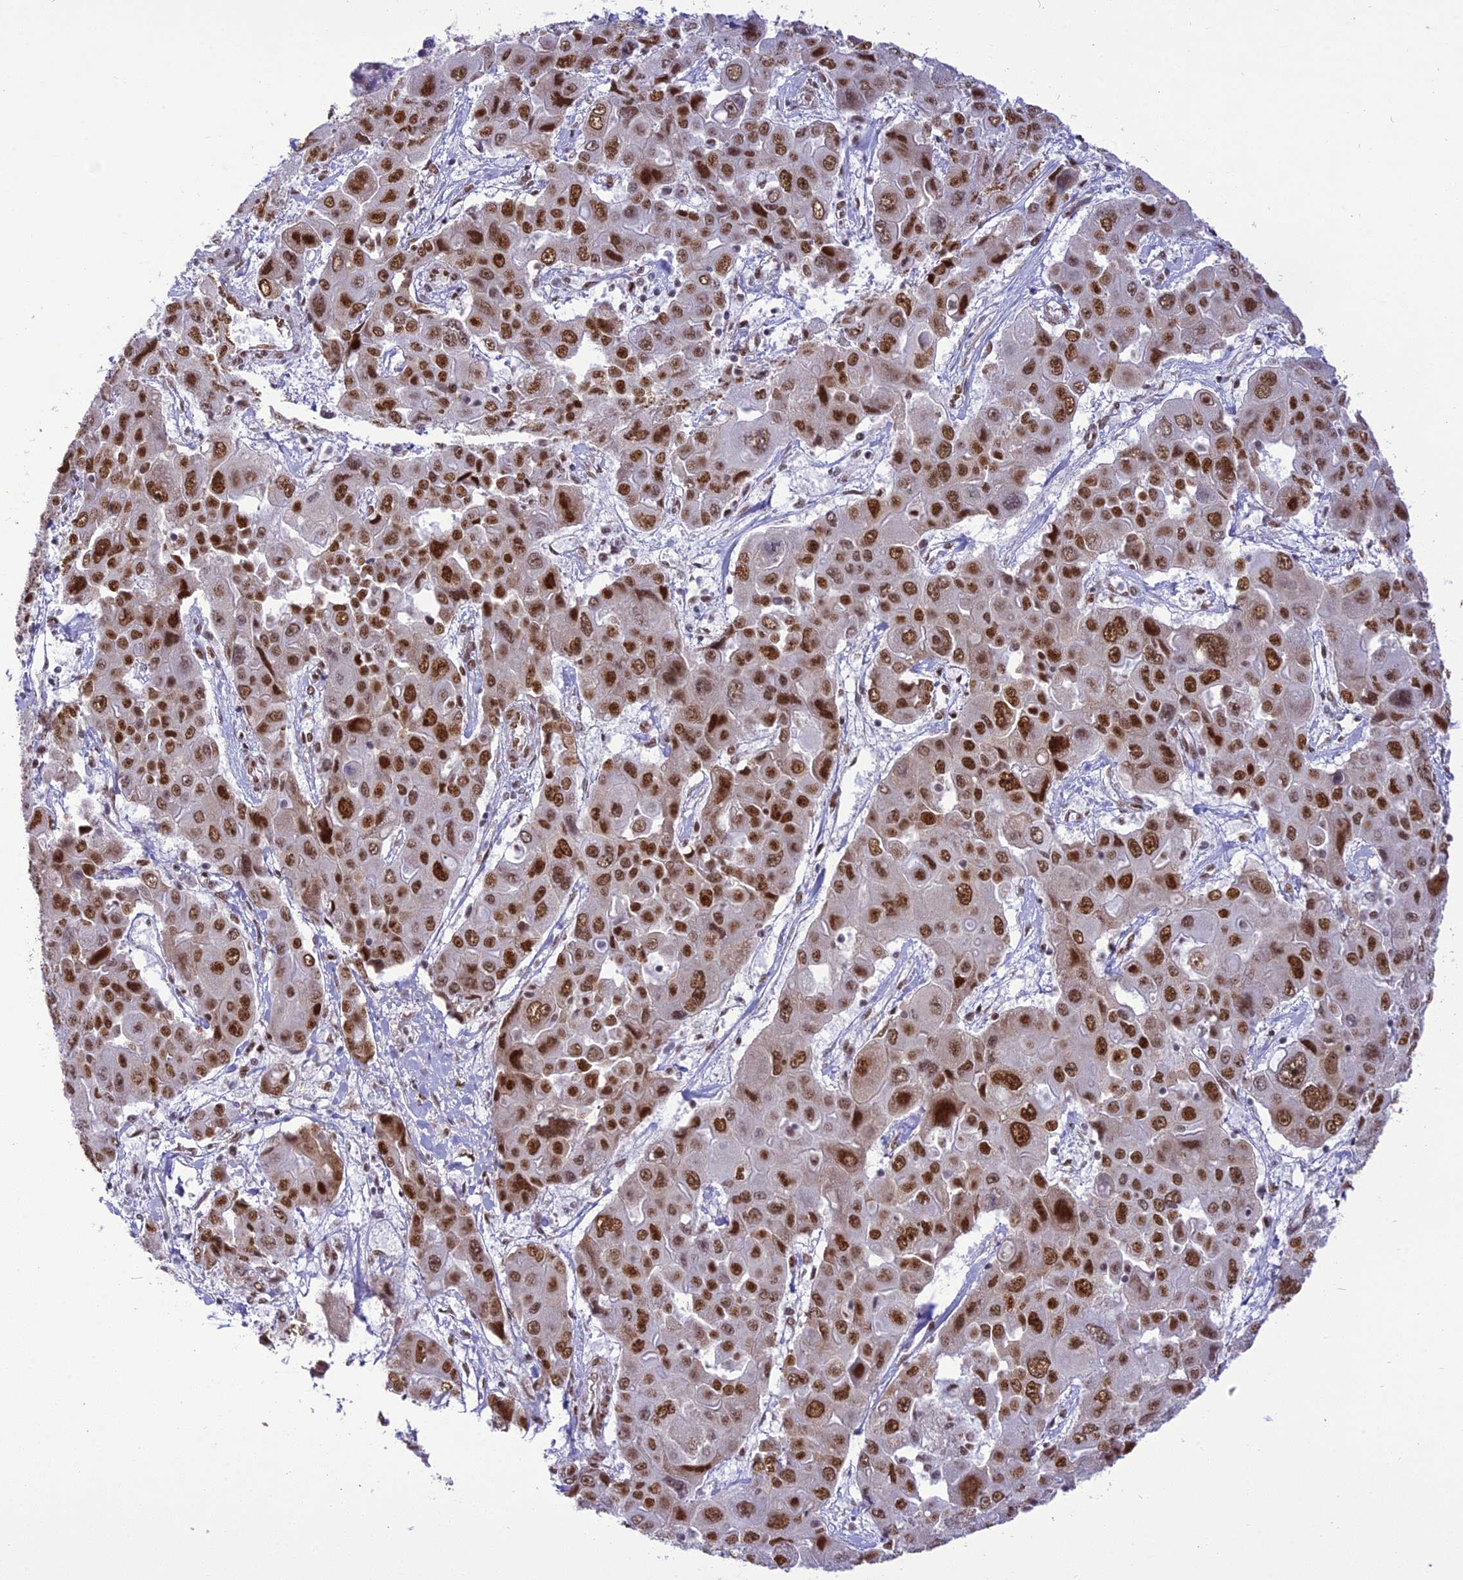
{"staining": {"intensity": "strong", "quantity": ">75%", "location": "nuclear"}, "tissue": "liver cancer", "cell_type": "Tumor cells", "image_type": "cancer", "snomed": [{"axis": "morphology", "description": "Cholangiocarcinoma"}, {"axis": "topography", "description": "Liver"}], "caption": "Immunohistochemical staining of liver cholangiocarcinoma demonstrates high levels of strong nuclear protein expression in approximately >75% of tumor cells.", "gene": "DDX1", "patient": {"sex": "male", "age": 67}}